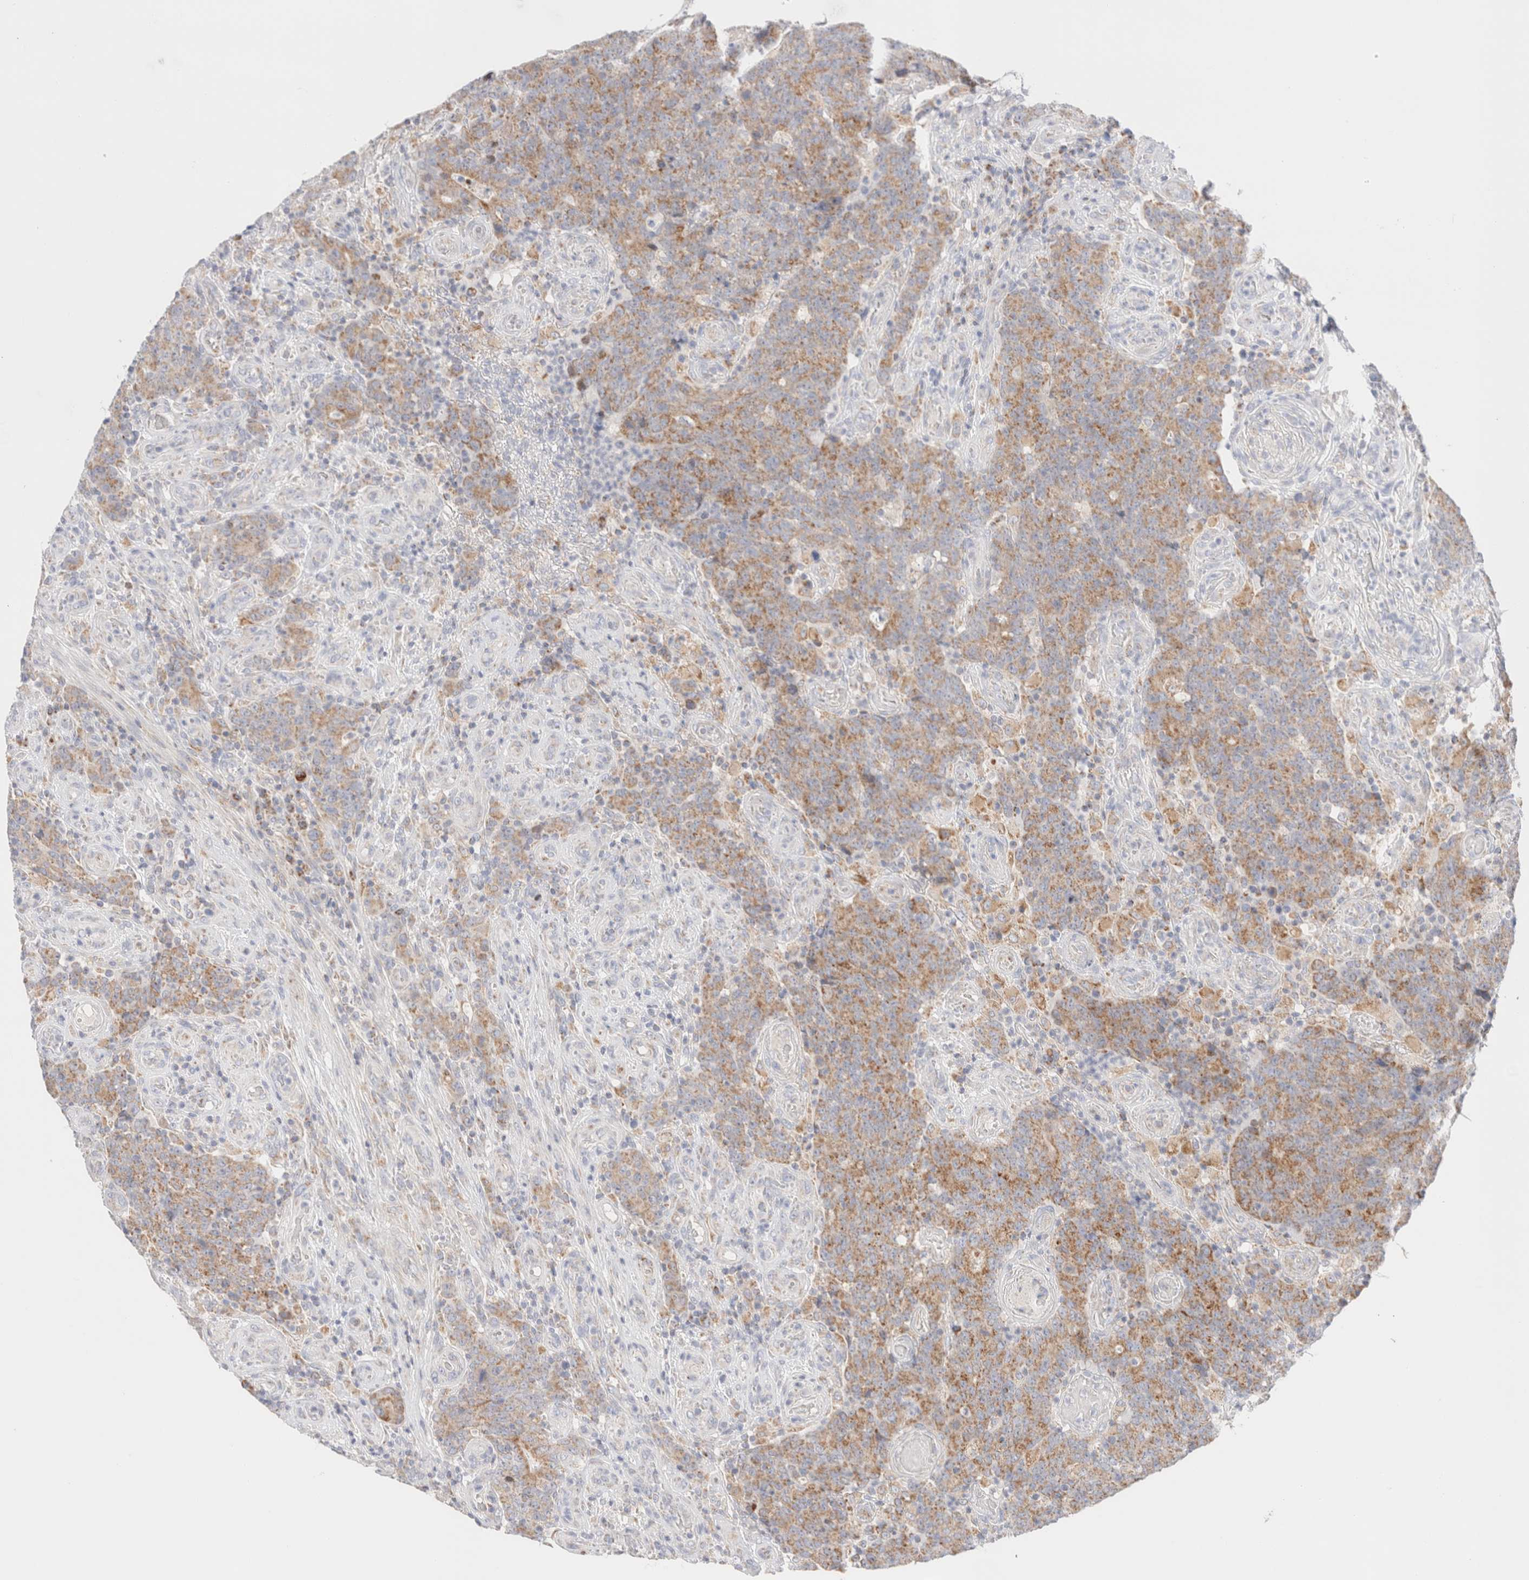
{"staining": {"intensity": "moderate", "quantity": ">75%", "location": "cytoplasmic/membranous"}, "tissue": "colorectal cancer", "cell_type": "Tumor cells", "image_type": "cancer", "snomed": [{"axis": "morphology", "description": "Normal tissue, NOS"}, {"axis": "morphology", "description": "Adenocarcinoma, NOS"}, {"axis": "topography", "description": "Colon"}], "caption": "Immunohistochemistry (DAB (3,3'-diaminobenzidine)) staining of human colorectal cancer shows moderate cytoplasmic/membranous protein expression in about >75% of tumor cells.", "gene": "ATP6V1C1", "patient": {"sex": "female", "age": 75}}